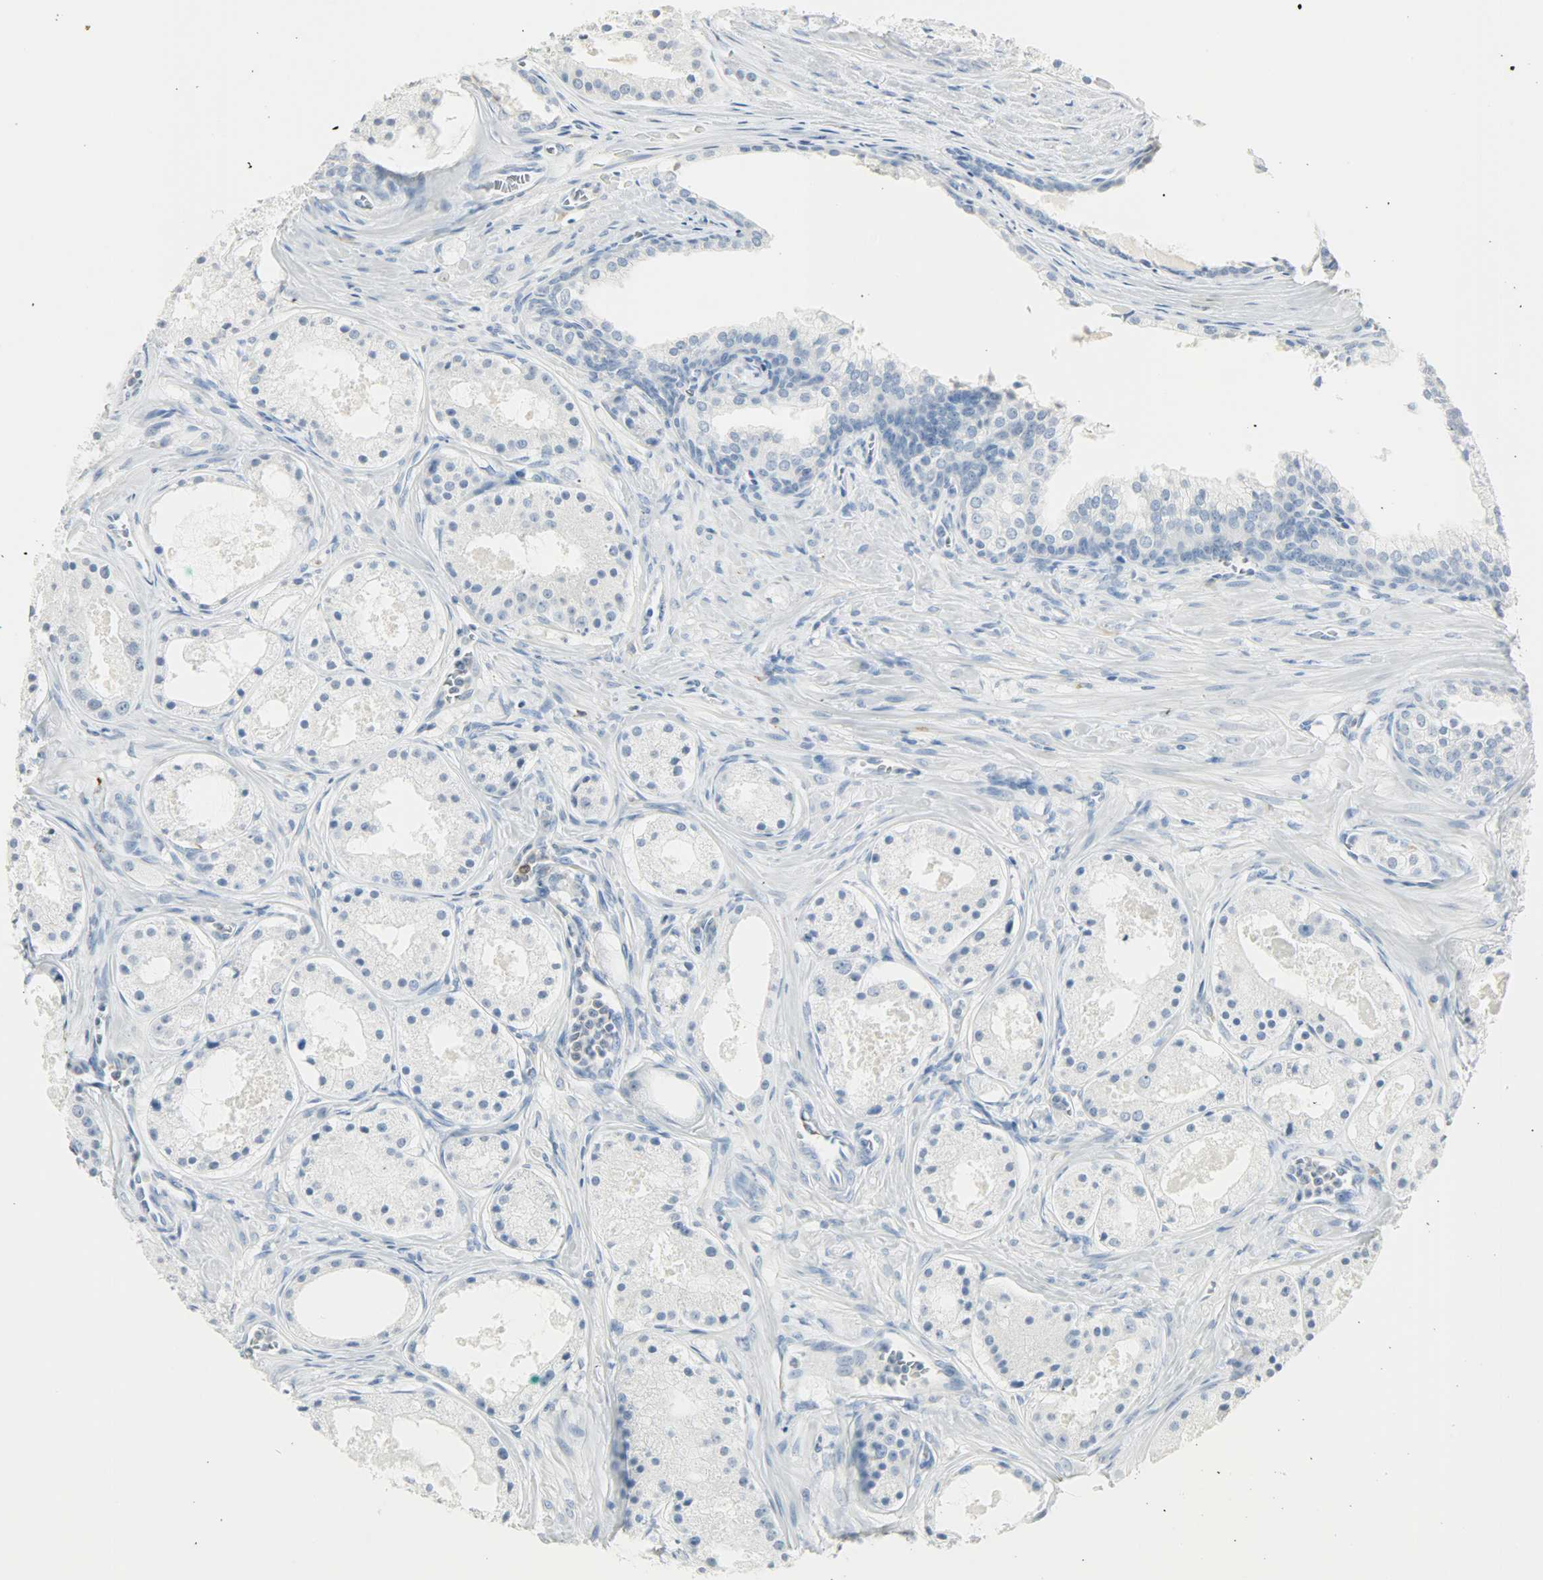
{"staining": {"intensity": "negative", "quantity": "none", "location": "none"}, "tissue": "prostate cancer", "cell_type": "Tumor cells", "image_type": "cancer", "snomed": [{"axis": "morphology", "description": "Adenocarcinoma, Low grade"}, {"axis": "topography", "description": "Prostate"}], "caption": "Tumor cells show no significant expression in prostate cancer.", "gene": "PTPN6", "patient": {"sex": "male", "age": 57}}